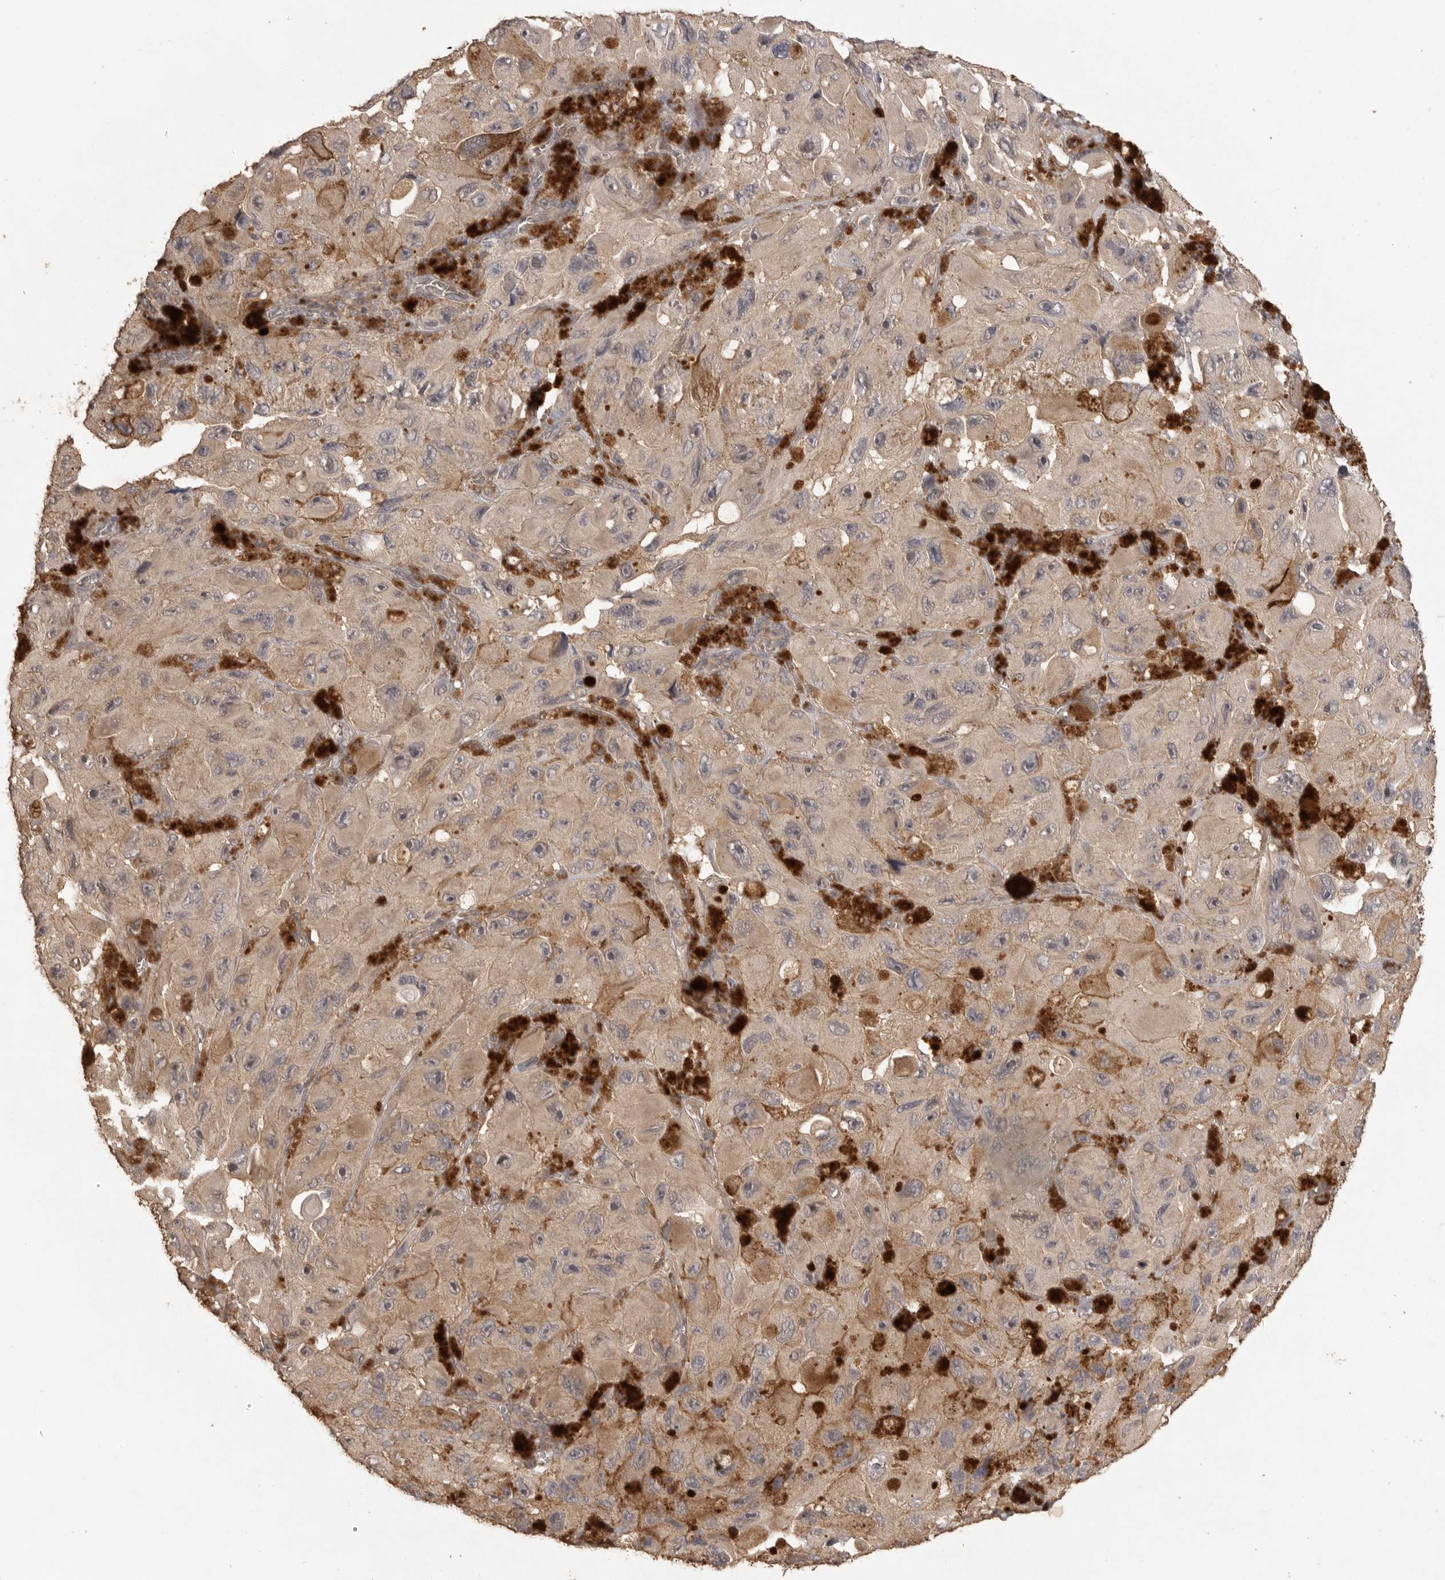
{"staining": {"intensity": "moderate", "quantity": ">75%", "location": "cytoplasmic/membranous"}, "tissue": "melanoma", "cell_type": "Tumor cells", "image_type": "cancer", "snomed": [{"axis": "morphology", "description": "Malignant melanoma, NOS"}, {"axis": "topography", "description": "Skin"}], "caption": "Tumor cells display medium levels of moderate cytoplasmic/membranous expression in about >75% of cells in malignant melanoma.", "gene": "MAP2K1", "patient": {"sex": "female", "age": 73}}